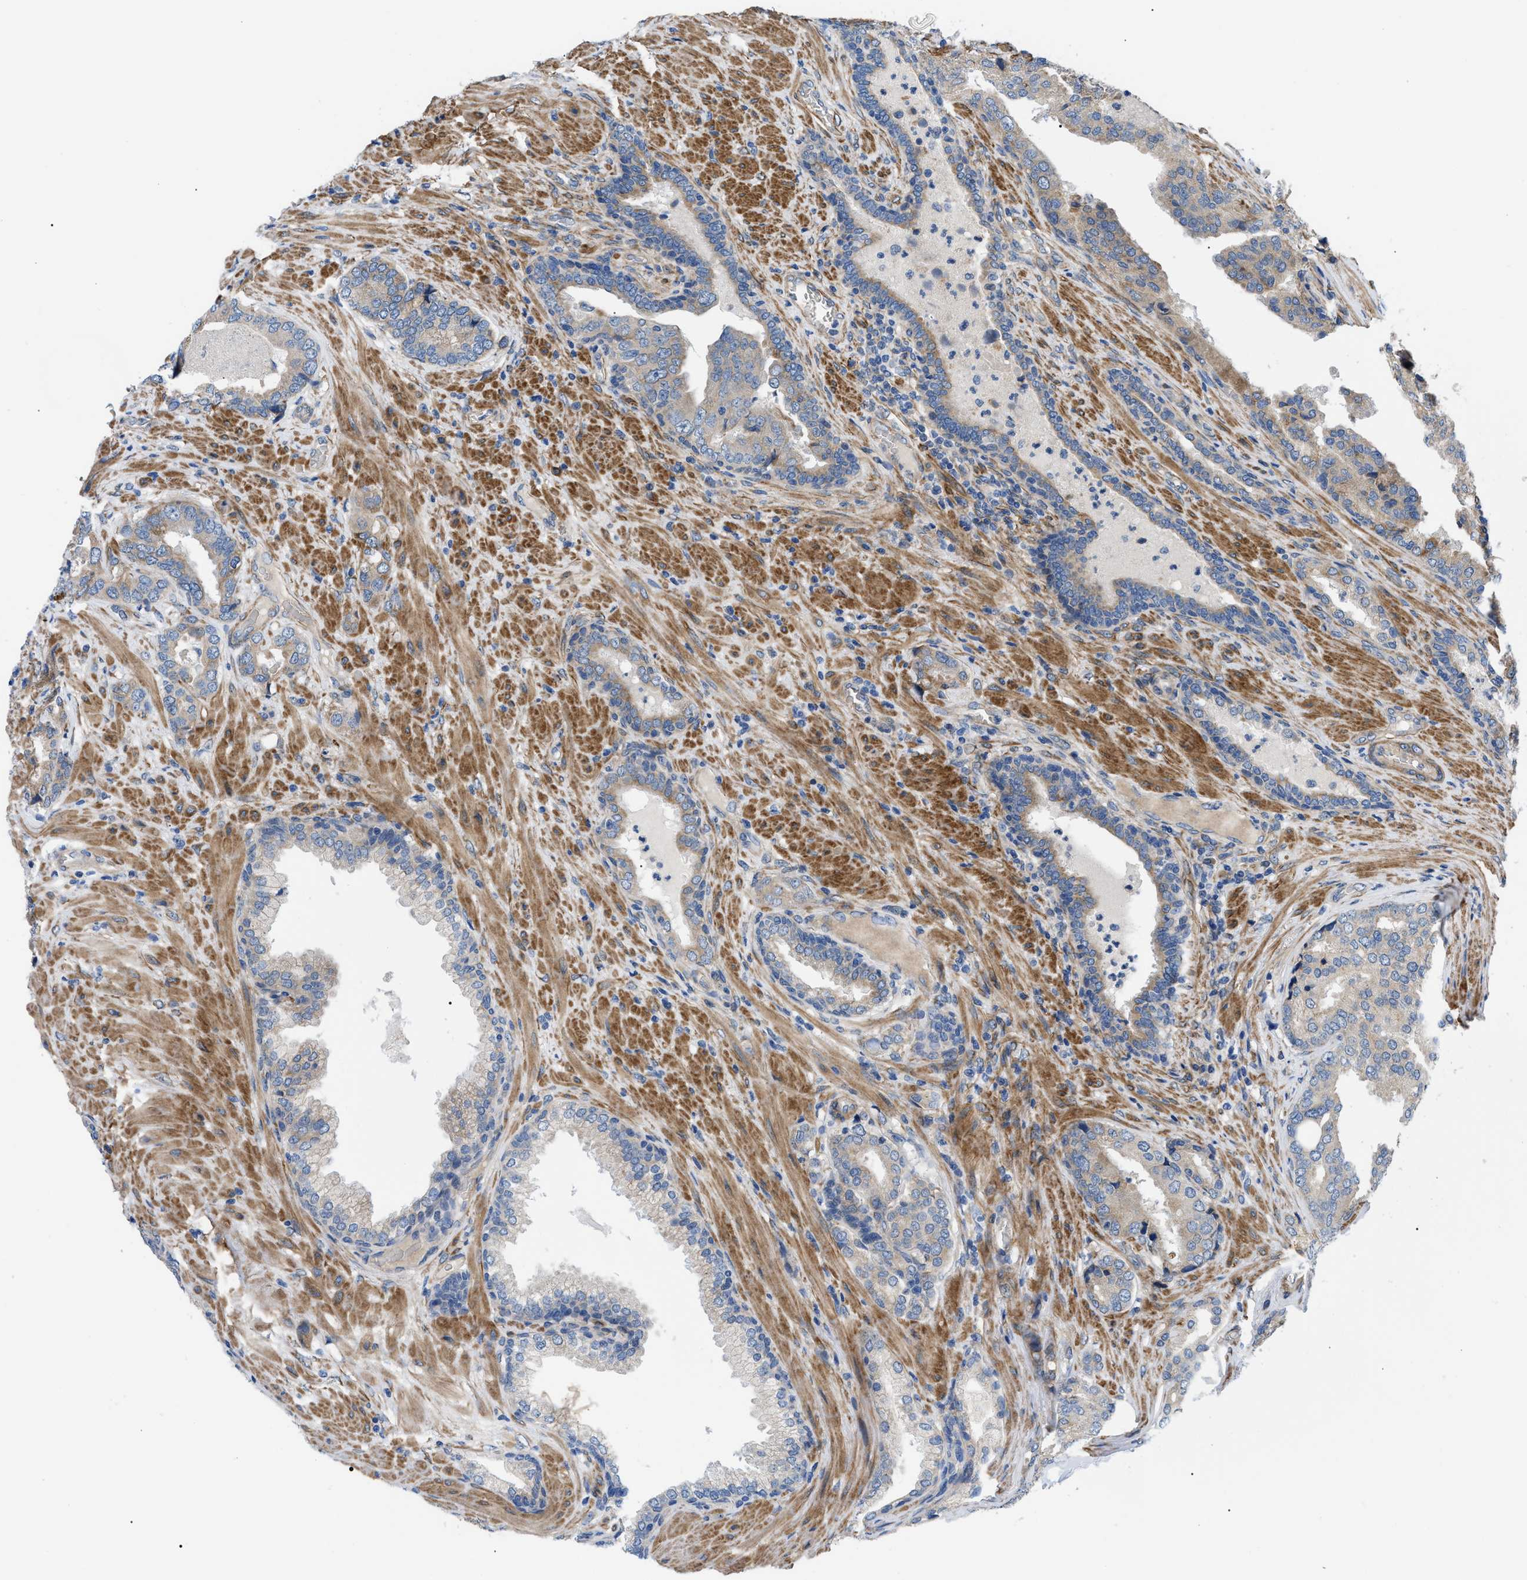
{"staining": {"intensity": "weak", "quantity": "25%-75%", "location": "cytoplasmic/membranous"}, "tissue": "prostate cancer", "cell_type": "Tumor cells", "image_type": "cancer", "snomed": [{"axis": "morphology", "description": "Adenocarcinoma, High grade"}, {"axis": "topography", "description": "Prostate"}], "caption": "IHC image of human prostate adenocarcinoma (high-grade) stained for a protein (brown), which displays low levels of weak cytoplasmic/membranous expression in about 25%-75% of tumor cells.", "gene": "MYO10", "patient": {"sex": "male", "age": 50}}